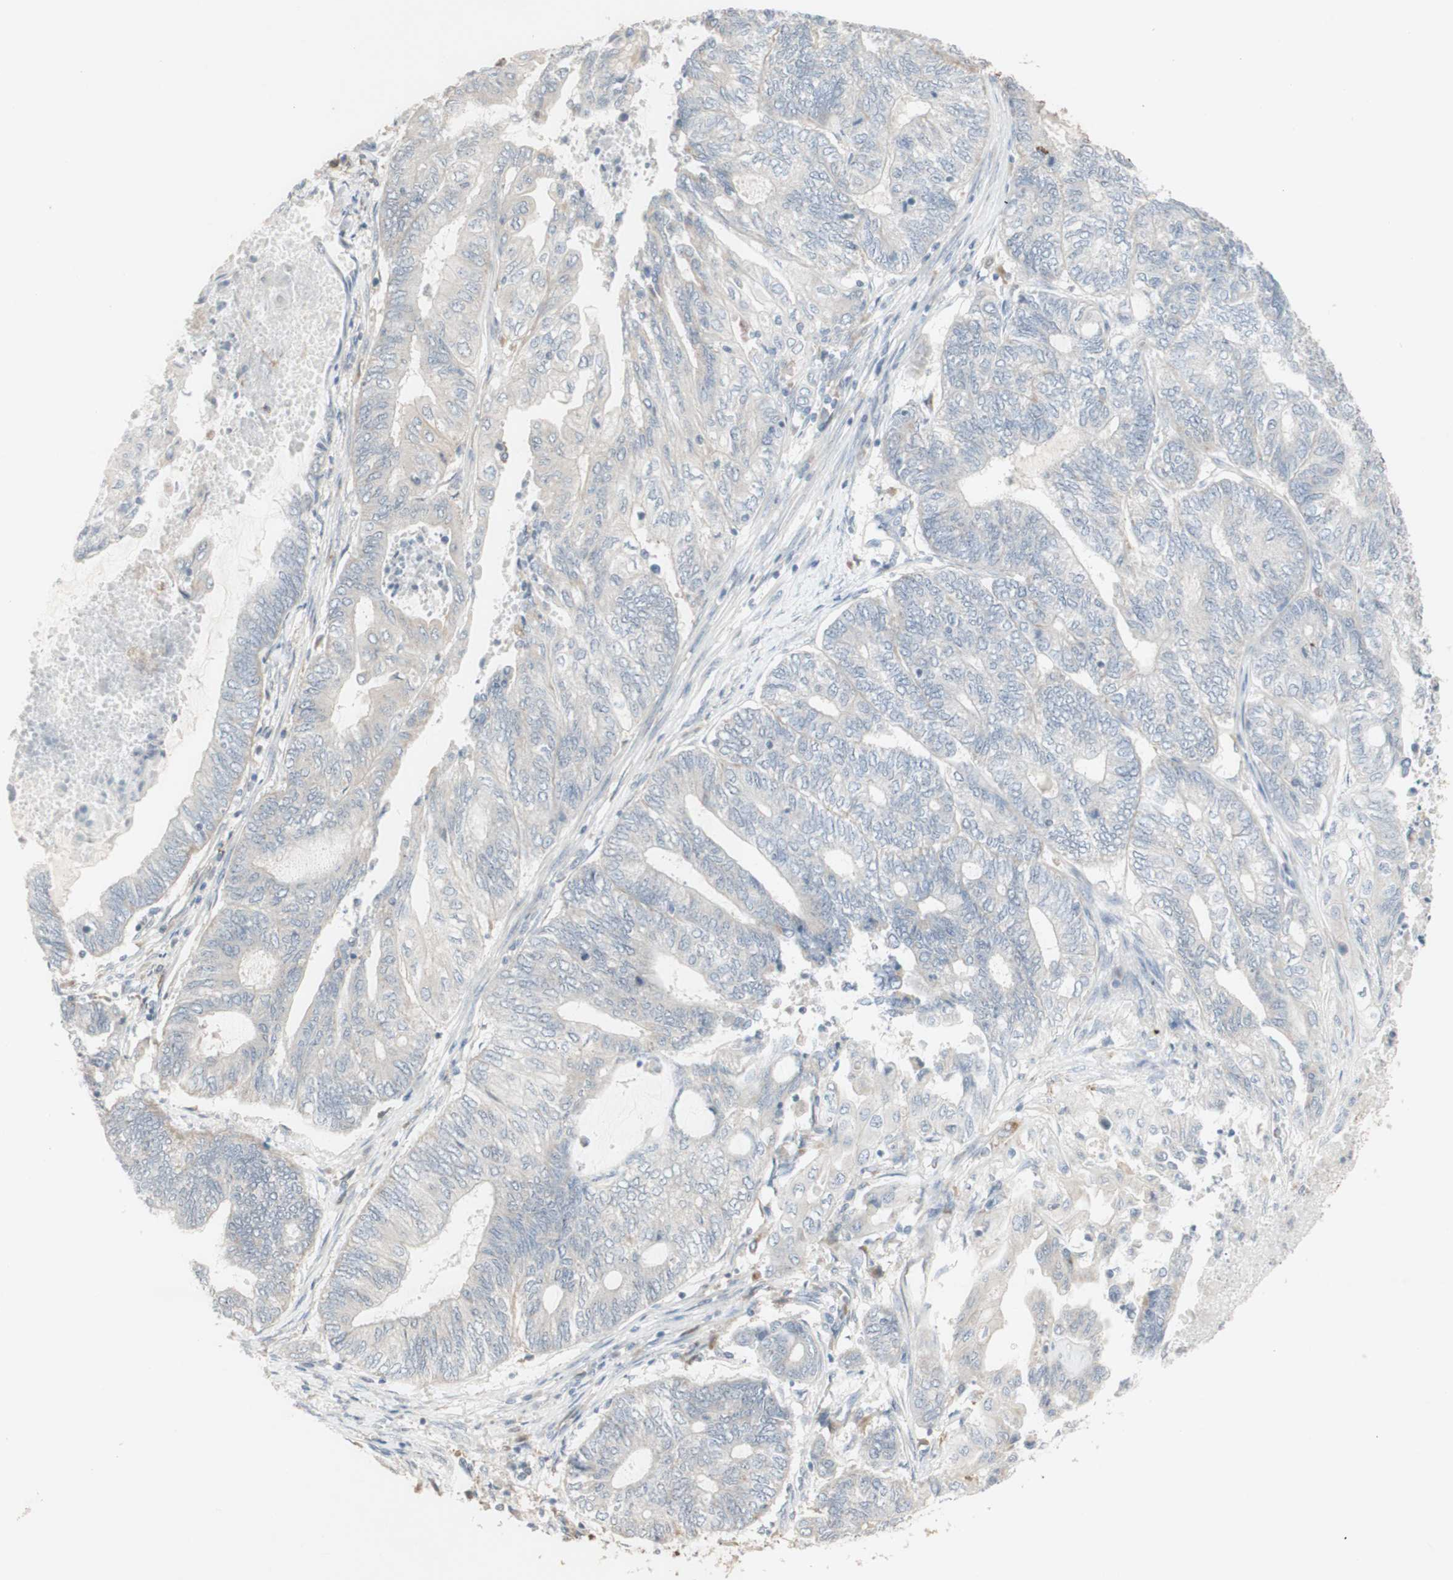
{"staining": {"intensity": "negative", "quantity": "none", "location": "none"}, "tissue": "endometrial cancer", "cell_type": "Tumor cells", "image_type": "cancer", "snomed": [{"axis": "morphology", "description": "Adenocarcinoma, NOS"}, {"axis": "topography", "description": "Uterus"}, {"axis": "topography", "description": "Endometrium"}], "caption": "DAB (3,3'-diaminobenzidine) immunohistochemical staining of human endometrial cancer (adenocarcinoma) exhibits no significant expression in tumor cells.", "gene": "ATP6V1B1", "patient": {"sex": "female", "age": 70}}